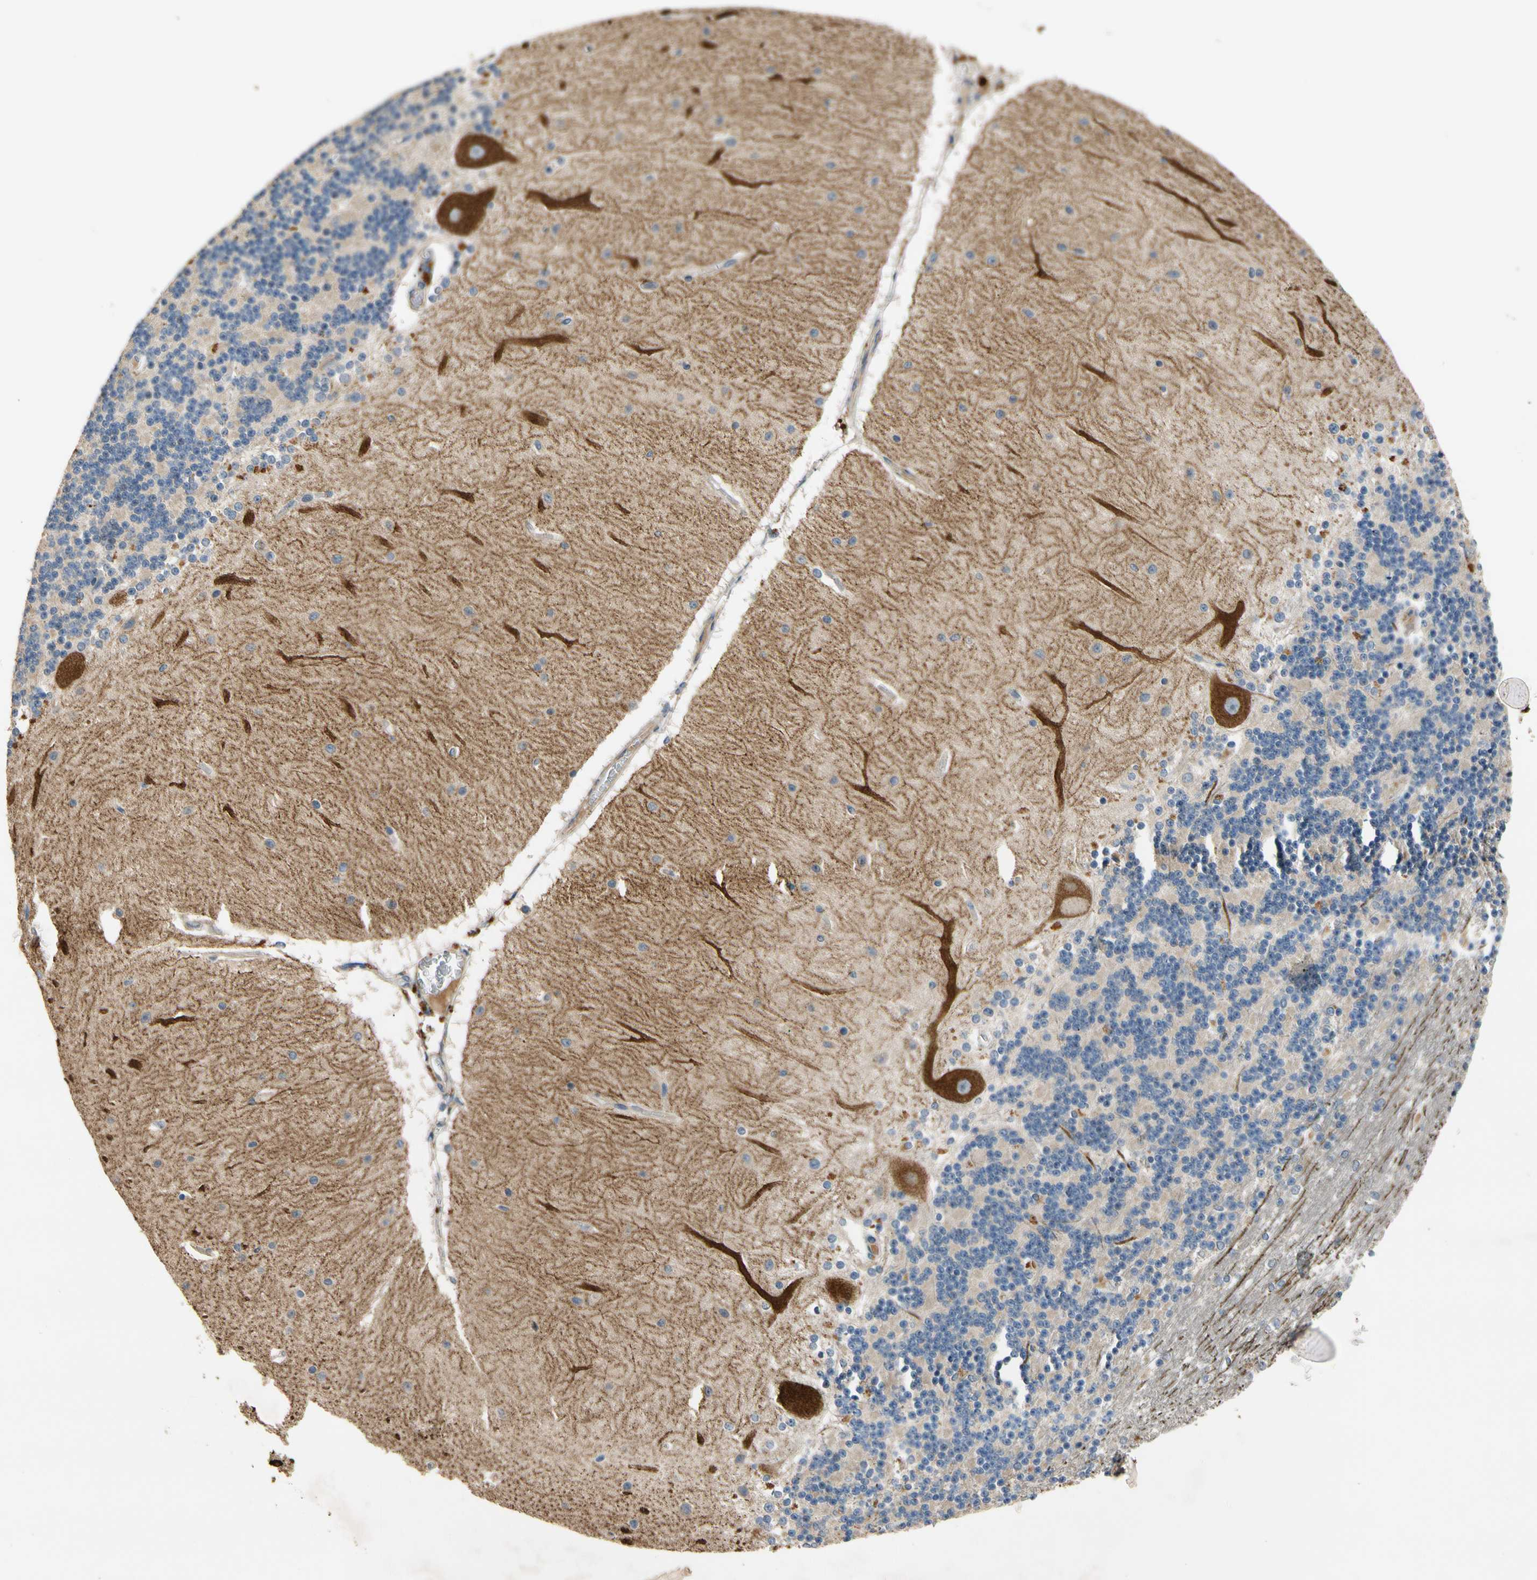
{"staining": {"intensity": "negative", "quantity": "none", "location": "none"}, "tissue": "cerebellum", "cell_type": "Cells in granular layer", "image_type": "normal", "snomed": [{"axis": "morphology", "description": "Normal tissue, NOS"}, {"axis": "topography", "description": "Cerebellum"}], "caption": "Immunohistochemistry (IHC) micrograph of benign human cerebellum stained for a protein (brown), which shows no positivity in cells in granular layer. (Brightfield microscopy of DAB immunohistochemistry (IHC) at high magnification).", "gene": "ALKBH3", "patient": {"sex": "female", "age": 54}}